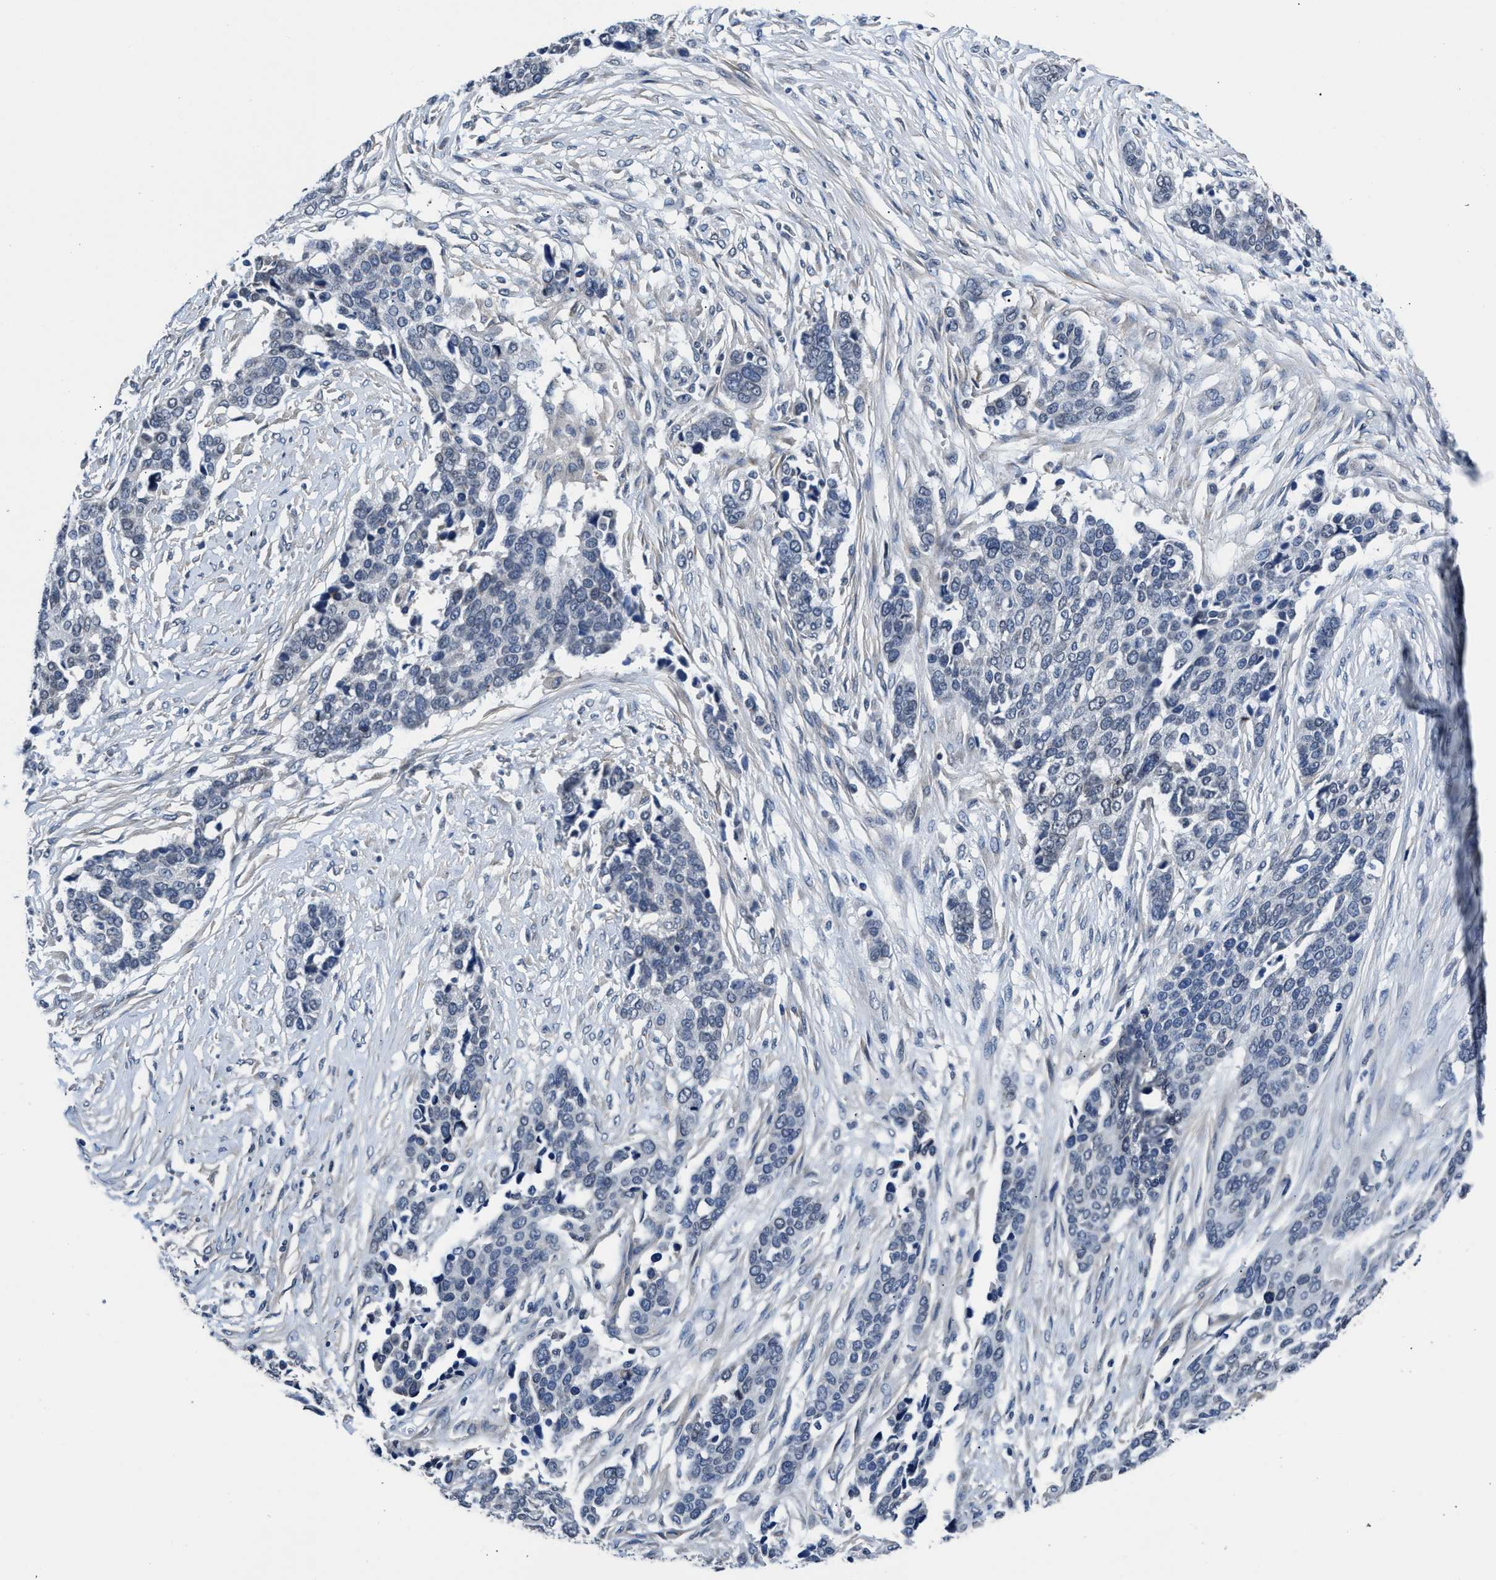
{"staining": {"intensity": "negative", "quantity": "none", "location": "none"}, "tissue": "ovarian cancer", "cell_type": "Tumor cells", "image_type": "cancer", "snomed": [{"axis": "morphology", "description": "Cystadenocarcinoma, serous, NOS"}, {"axis": "topography", "description": "Ovary"}], "caption": "Protein analysis of ovarian cancer (serous cystadenocarcinoma) reveals no significant staining in tumor cells.", "gene": "MYH3", "patient": {"sex": "female", "age": 44}}